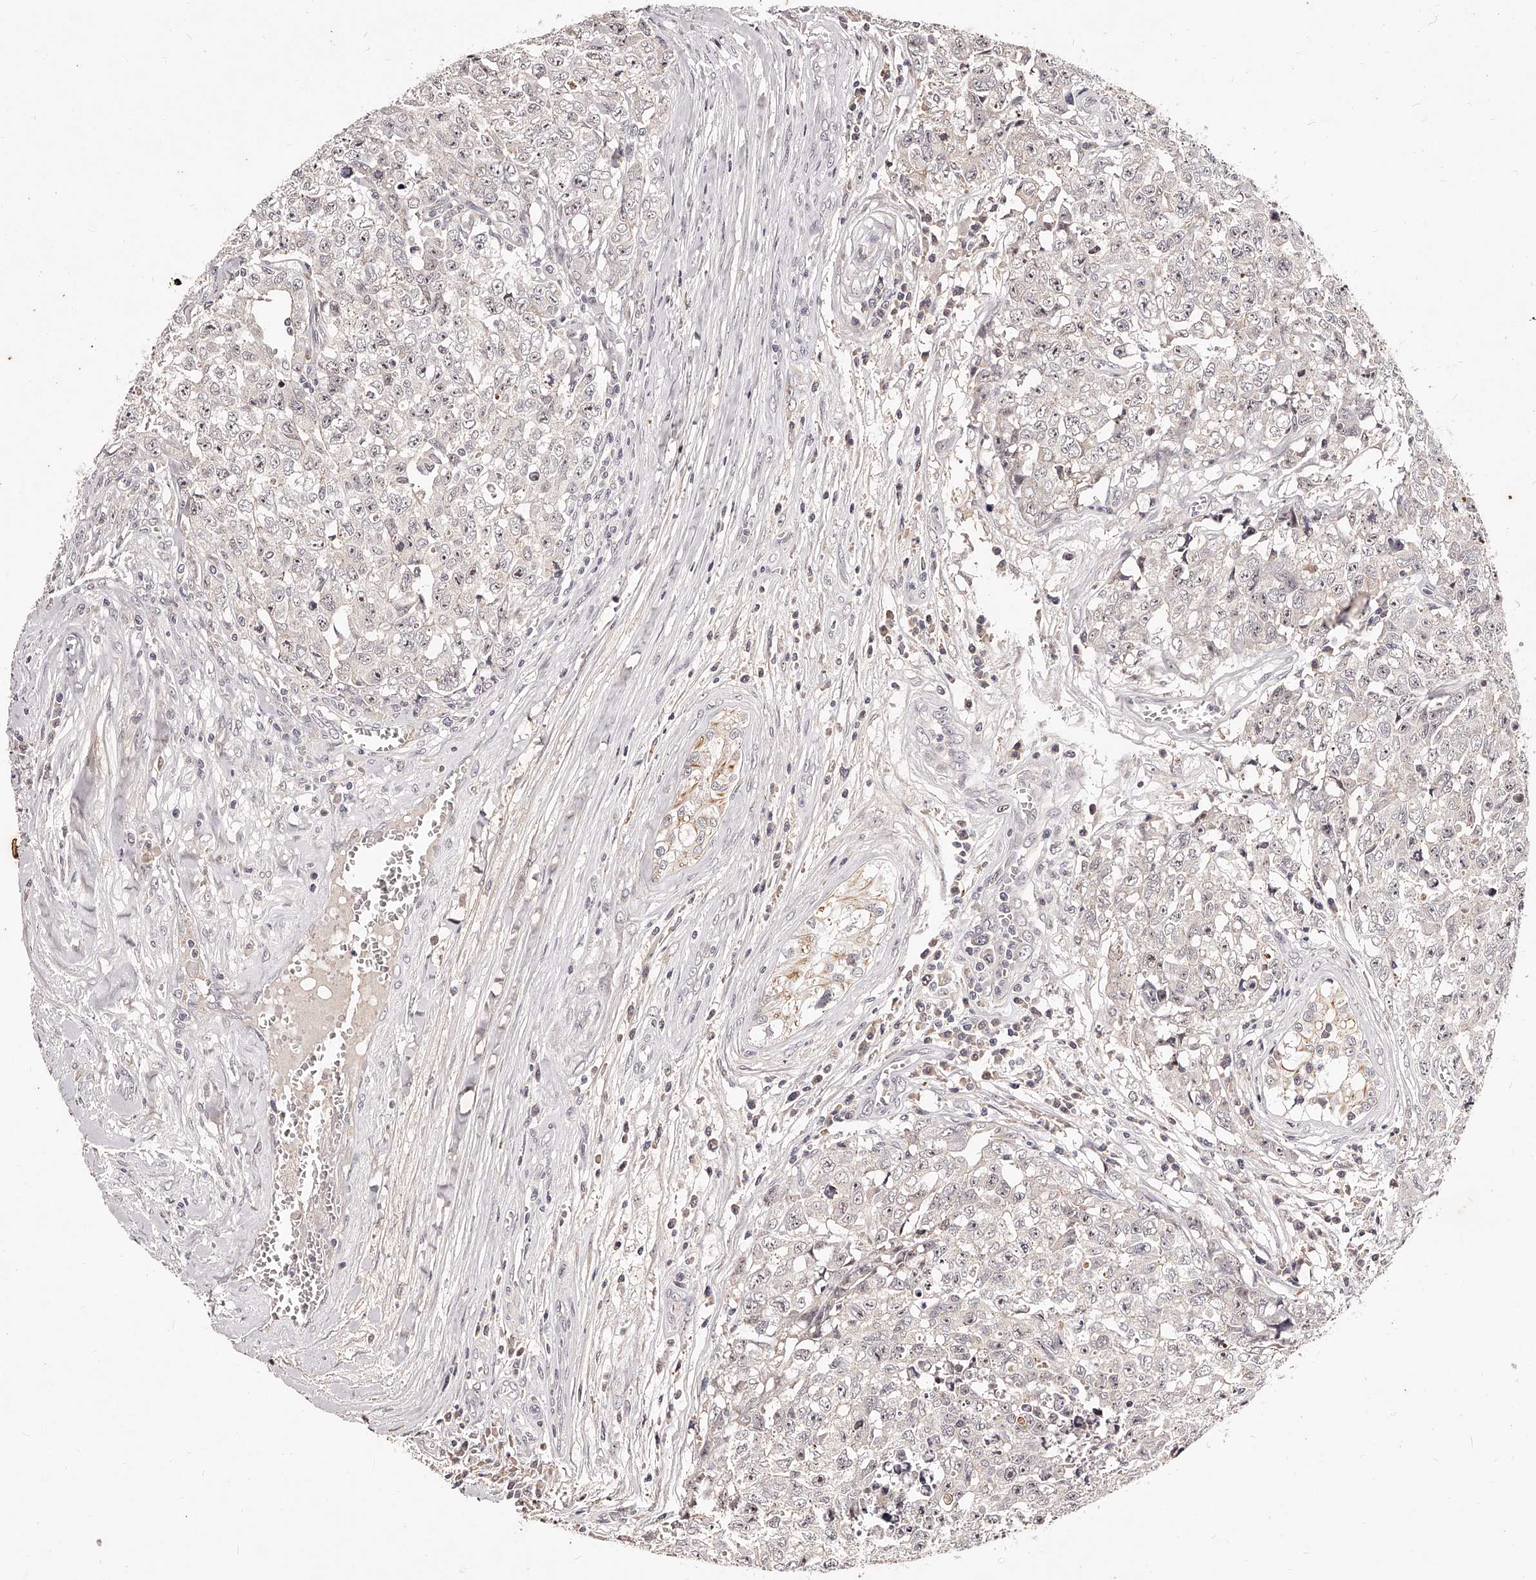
{"staining": {"intensity": "negative", "quantity": "none", "location": "none"}, "tissue": "testis cancer", "cell_type": "Tumor cells", "image_type": "cancer", "snomed": [{"axis": "morphology", "description": "Carcinoma, Embryonal, NOS"}, {"axis": "topography", "description": "Testis"}], "caption": "Tumor cells are negative for protein expression in human testis cancer (embryonal carcinoma).", "gene": "PHACTR1", "patient": {"sex": "male", "age": 28}}